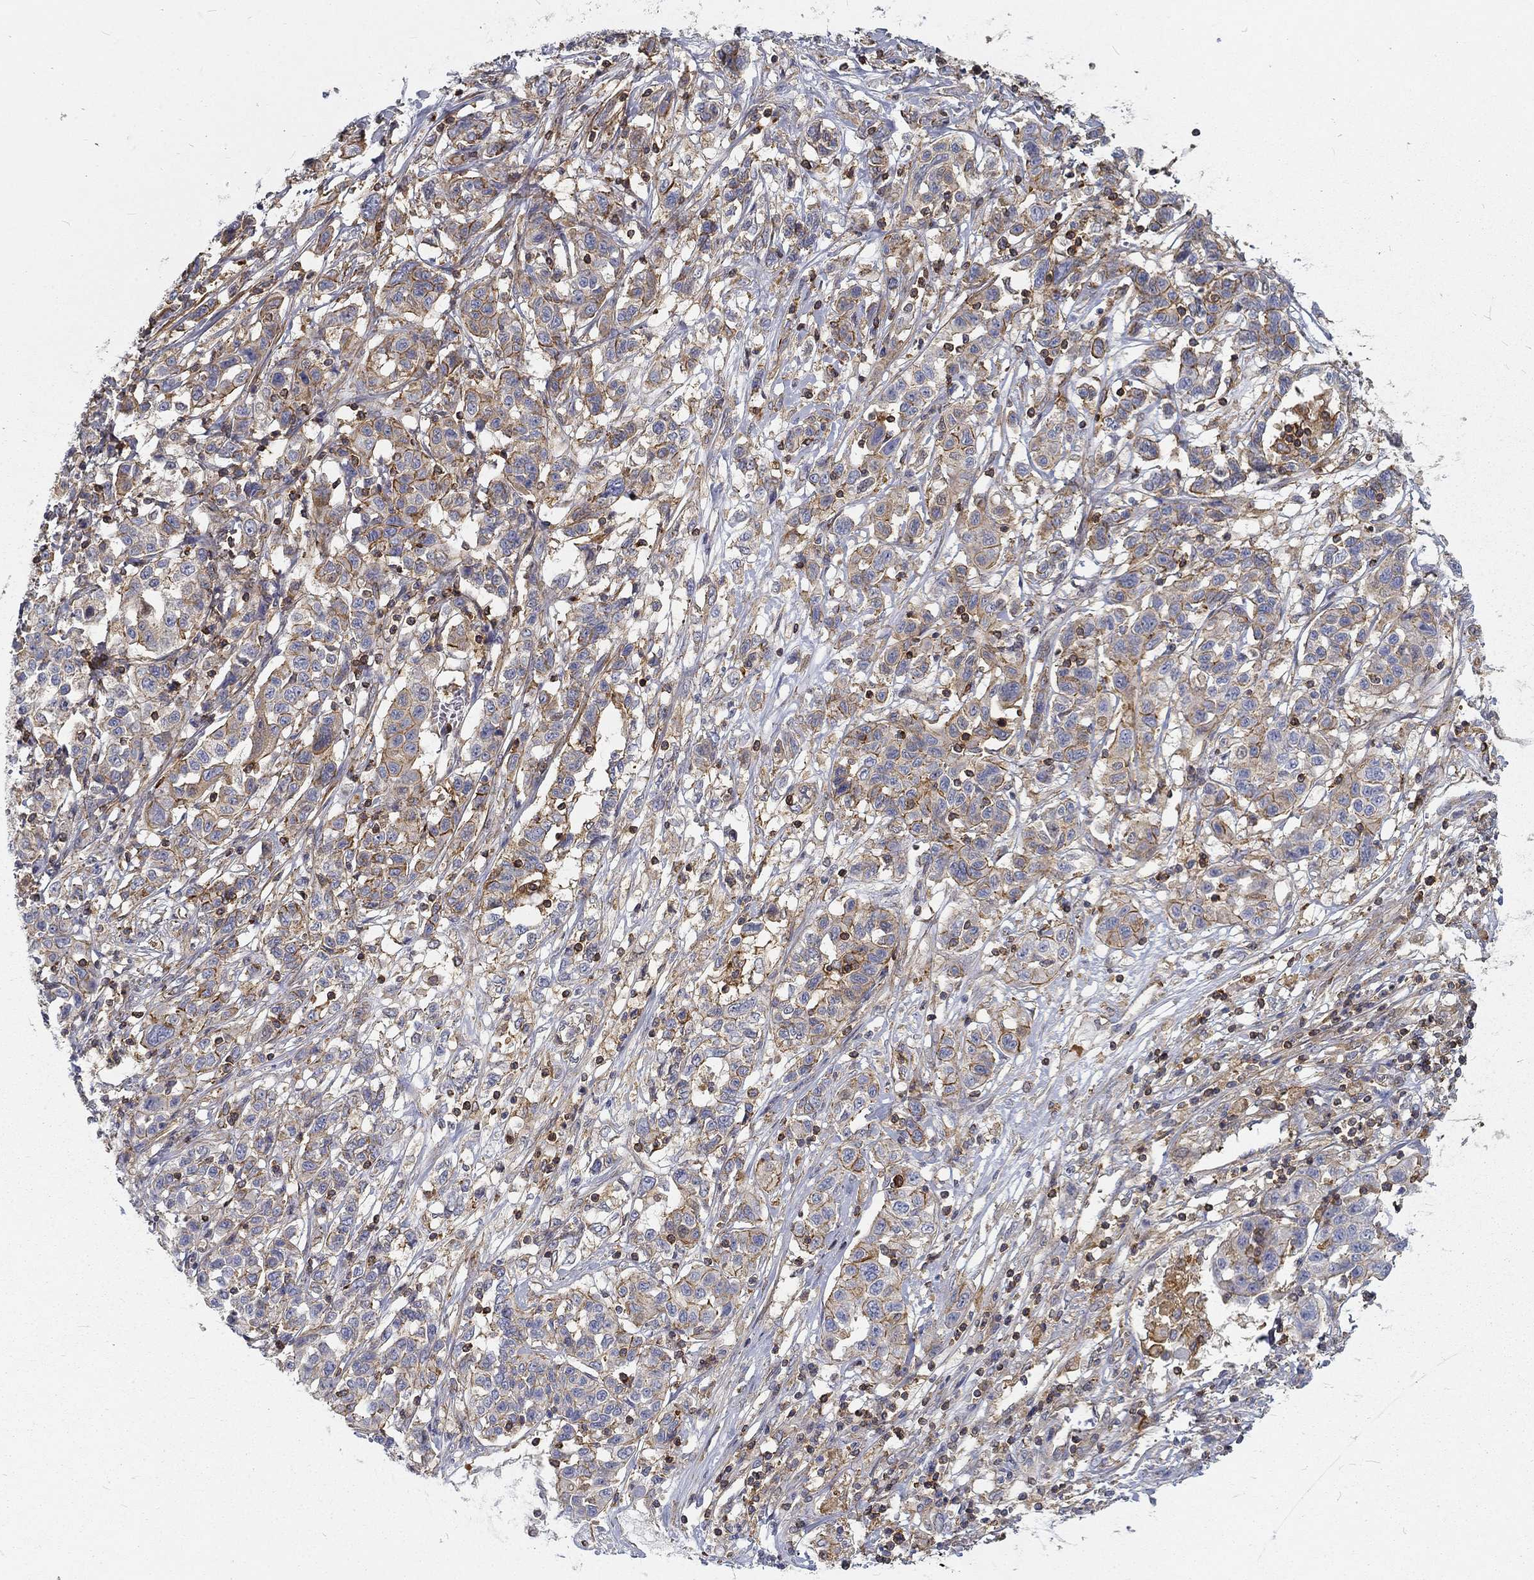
{"staining": {"intensity": "moderate", "quantity": "25%-75%", "location": "cytoplasmic/membranous"}, "tissue": "liver cancer", "cell_type": "Tumor cells", "image_type": "cancer", "snomed": [{"axis": "morphology", "description": "Adenocarcinoma, NOS"}, {"axis": "morphology", "description": "Cholangiocarcinoma"}, {"axis": "topography", "description": "Liver"}], "caption": "Immunohistochemistry (IHC) of human liver cancer reveals medium levels of moderate cytoplasmic/membranous expression in approximately 25%-75% of tumor cells. (Brightfield microscopy of DAB IHC at high magnification).", "gene": "MTMR11", "patient": {"sex": "male", "age": 64}}